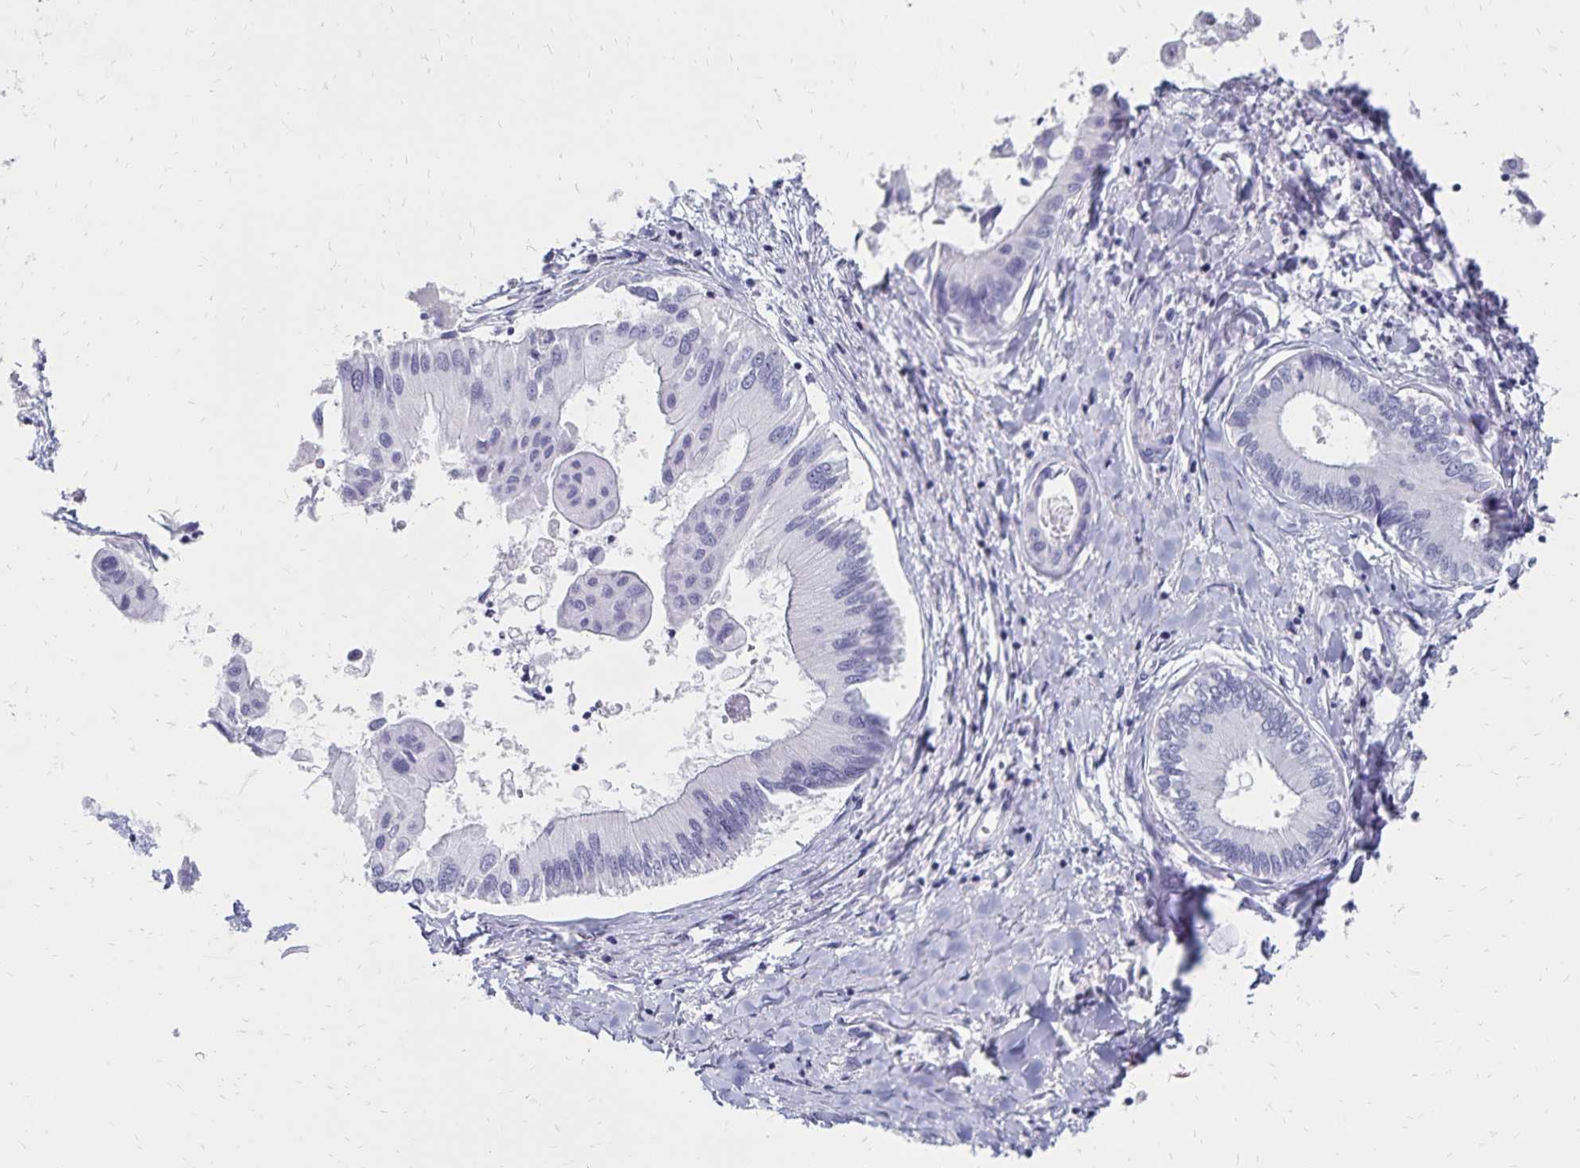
{"staining": {"intensity": "negative", "quantity": "none", "location": "none"}, "tissue": "liver cancer", "cell_type": "Tumor cells", "image_type": "cancer", "snomed": [{"axis": "morphology", "description": "Cholangiocarcinoma"}, {"axis": "topography", "description": "Liver"}], "caption": "Image shows no protein staining in tumor cells of liver cancer tissue.", "gene": "GIP", "patient": {"sex": "male", "age": 66}}